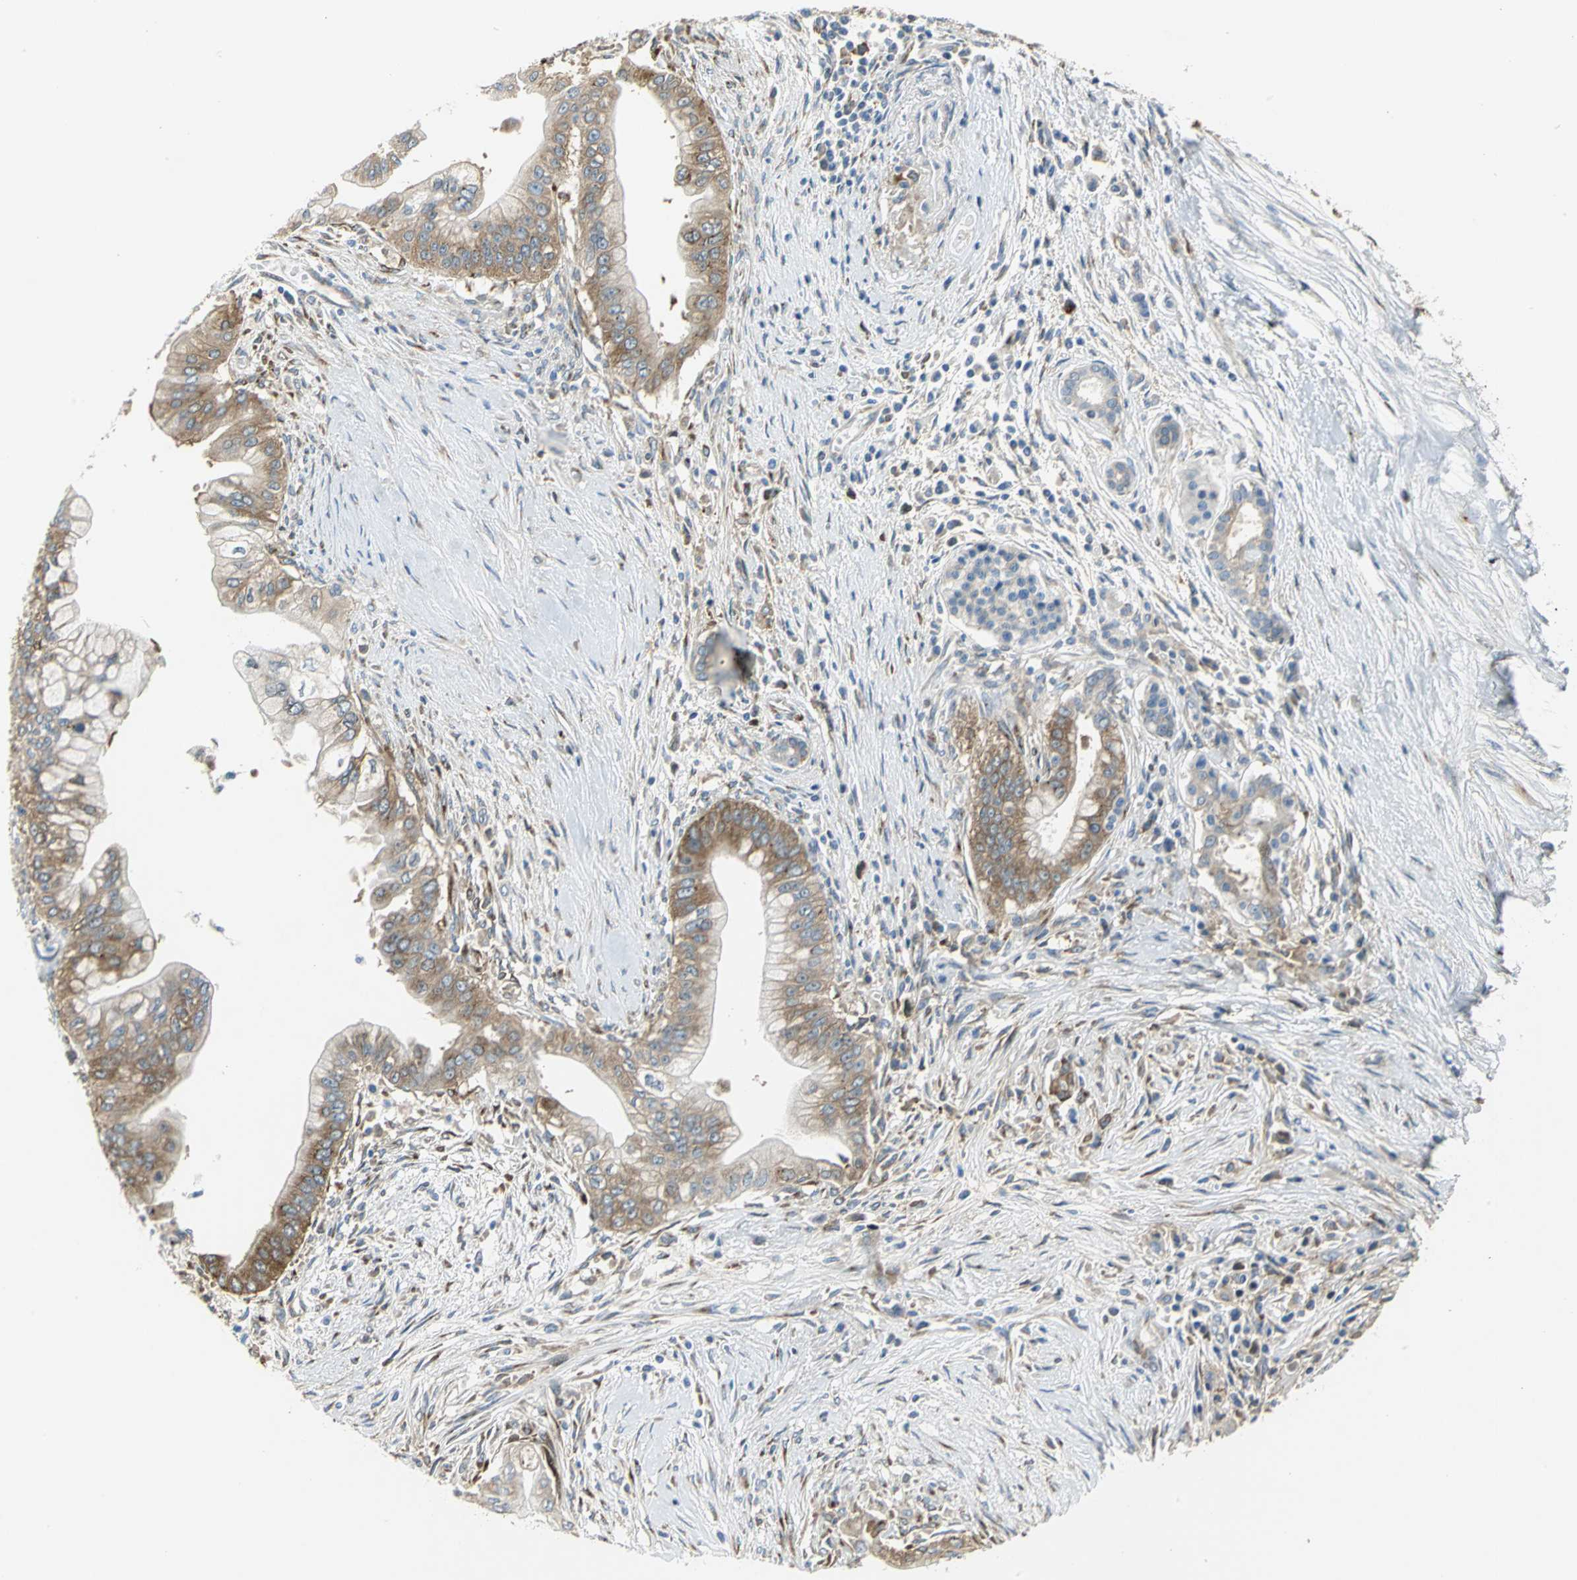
{"staining": {"intensity": "moderate", "quantity": ">75%", "location": "cytoplasmic/membranous"}, "tissue": "pancreatic cancer", "cell_type": "Tumor cells", "image_type": "cancer", "snomed": [{"axis": "morphology", "description": "Adenocarcinoma, NOS"}, {"axis": "topography", "description": "Pancreas"}], "caption": "Pancreatic cancer tissue exhibits moderate cytoplasmic/membranous positivity in about >75% of tumor cells", "gene": "YBX1", "patient": {"sex": "male", "age": 59}}